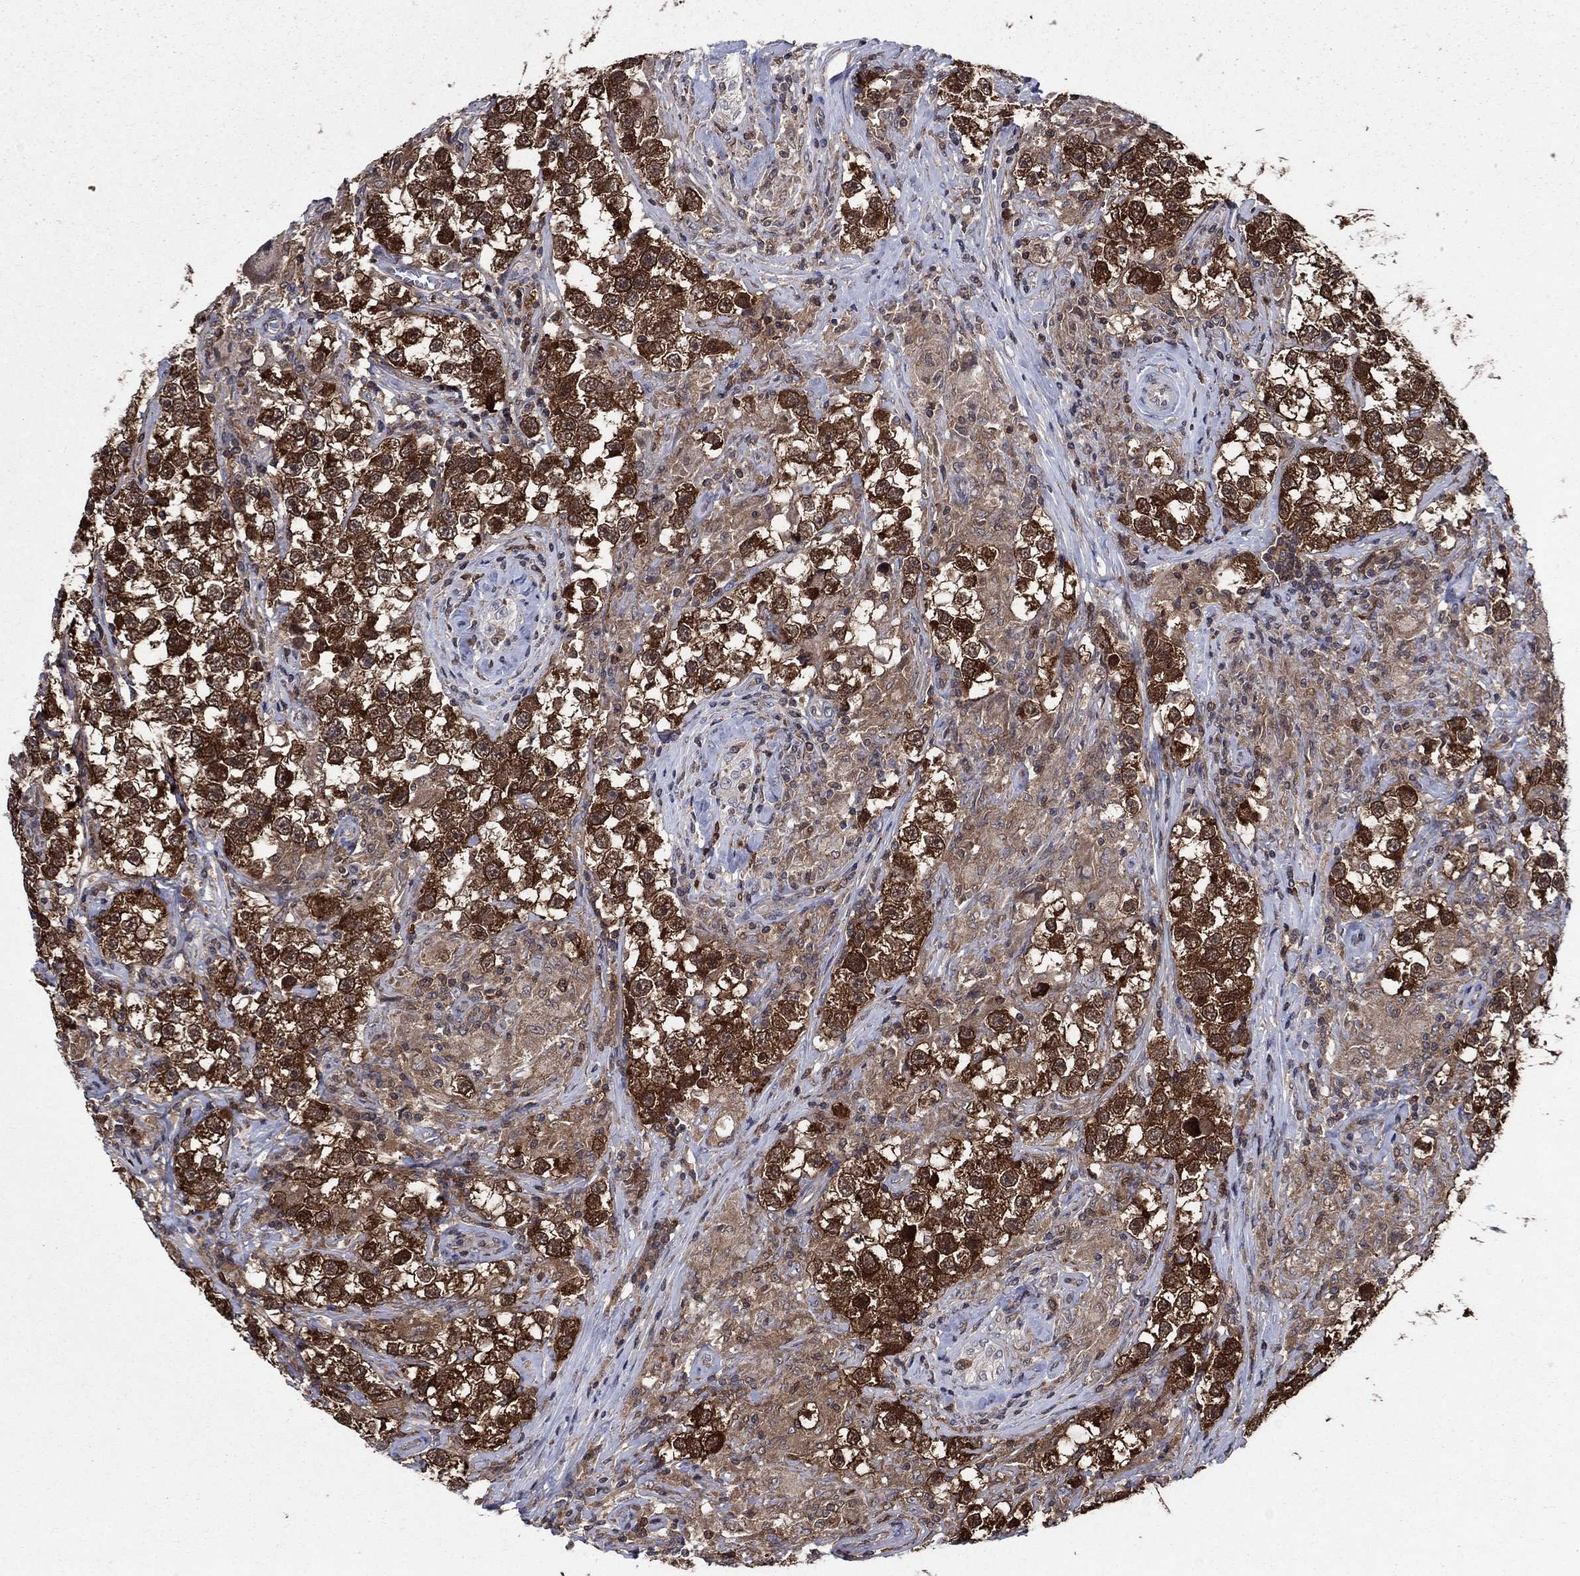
{"staining": {"intensity": "strong", "quantity": ">75%", "location": "cytoplasmic/membranous"}, "tissue": "testis cancer", "cell_type": "Tumor cells", "image_type": "cancer", "snomed": [{"axis": "morphology", "description": "Seminoma, NOS"}, {"axis": "topography", "description": "Testis"}], "caption": "High-power microscopy captured an immunohistochemistry image of testis cancer (seminoma), revealing strong cytoplasmic/membranous expression in approximately >75% of tumor cells.", "gene": "CACYBP", "patient": {"sex": "male", "age": 46}}